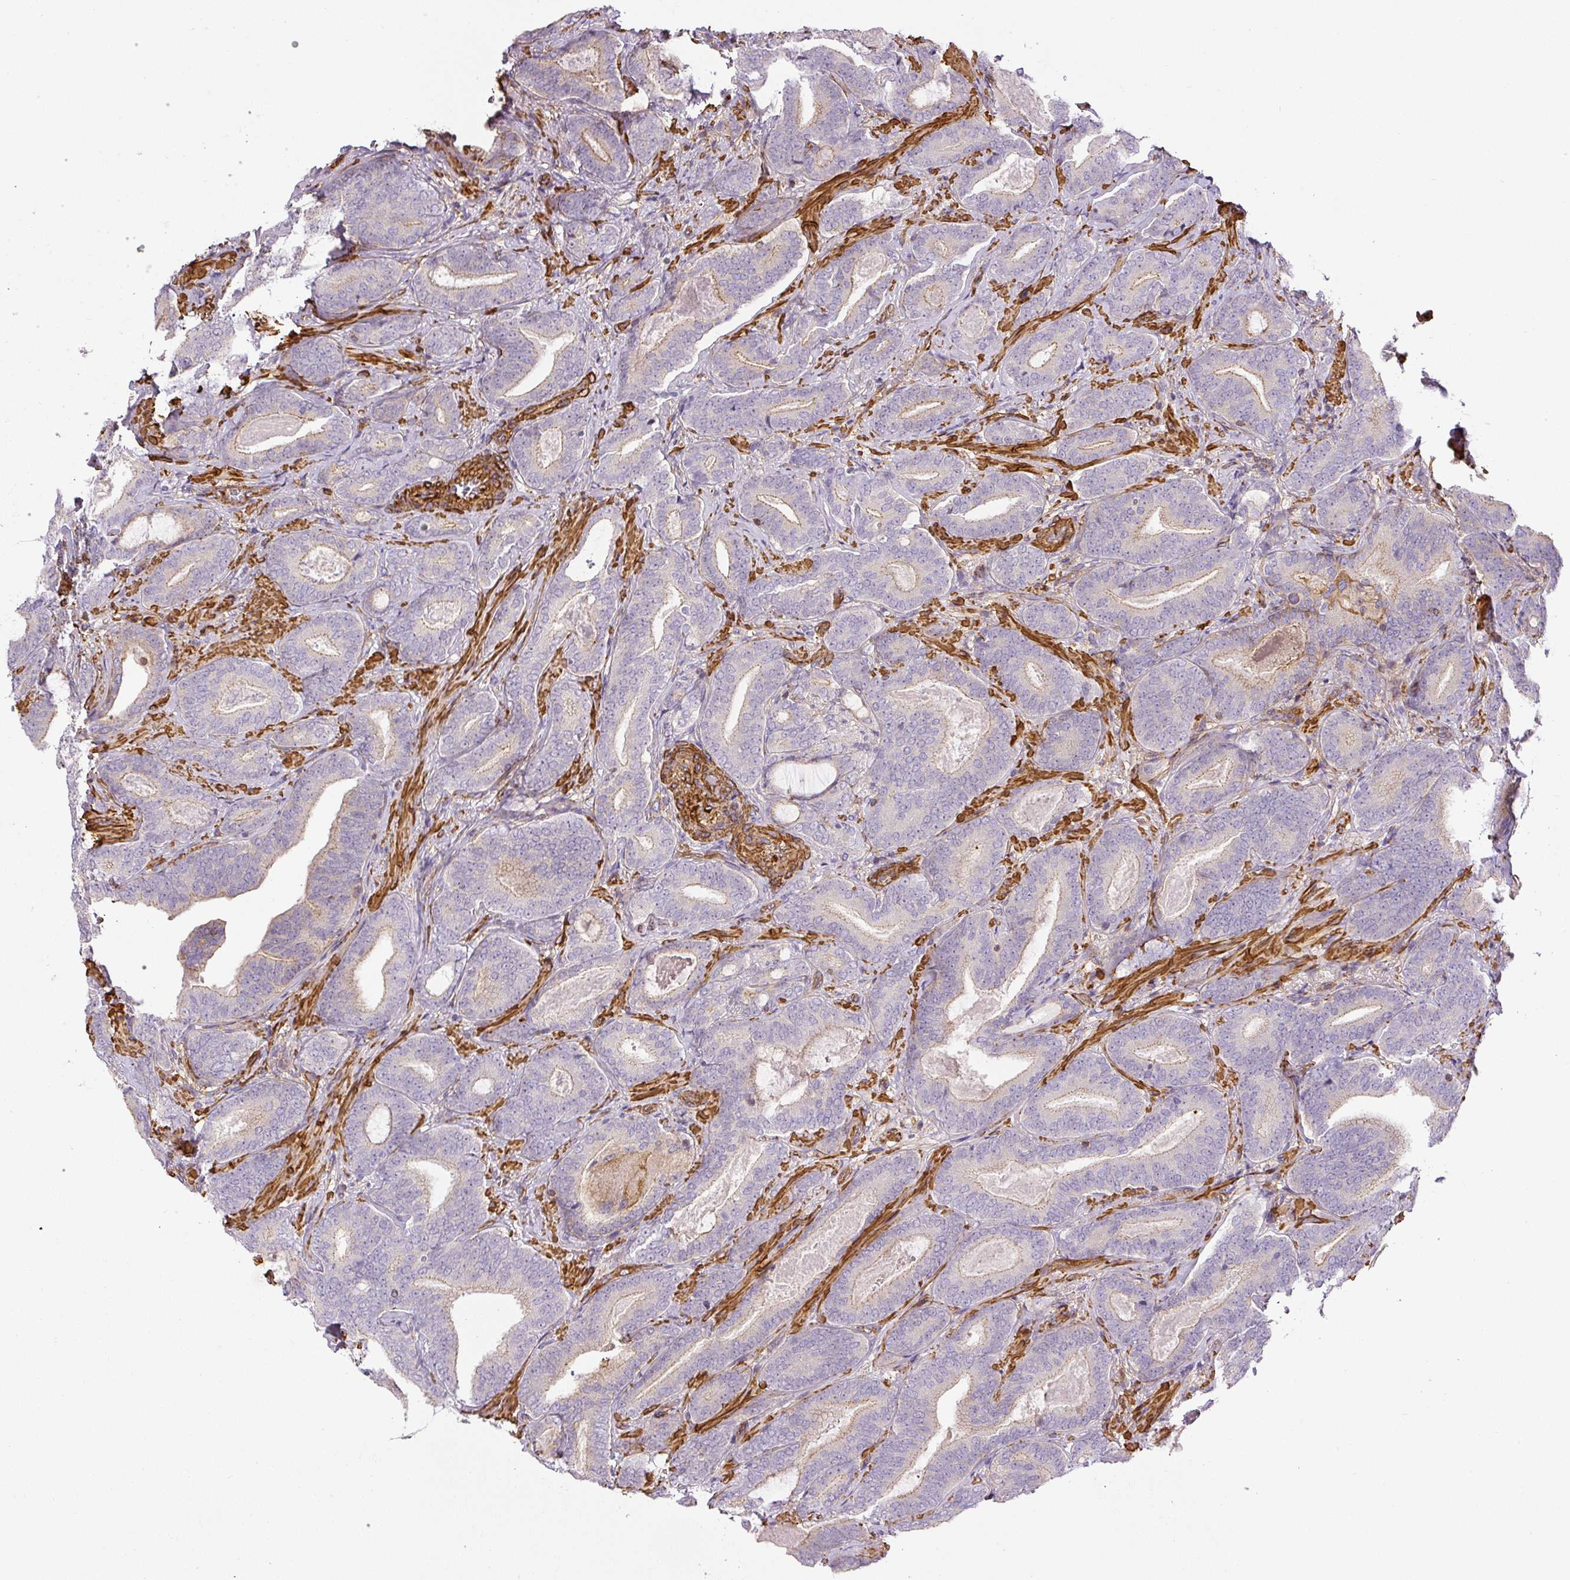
{"staining": {"intensity": "weak", "quantity": "<25%", "location": "cytoplasmic/membranous"}, "tissue": "prostate cancer", "cell_type": "Tumor cells", "image_type": "cancer", "snomed": [{"axis": "morphology", "description": "Adenocarcinoma, Low grade"}, {"axis": "topography", "description": "Prostate and seminal vesicle, NOS"}], "caption": "An image of low-grade adenocarcinoma (prostate) stained for a protein displays no brown staining in tumor cells.", "gene": "MYL12A", "patient": {"sex": "male", "age": 61}}